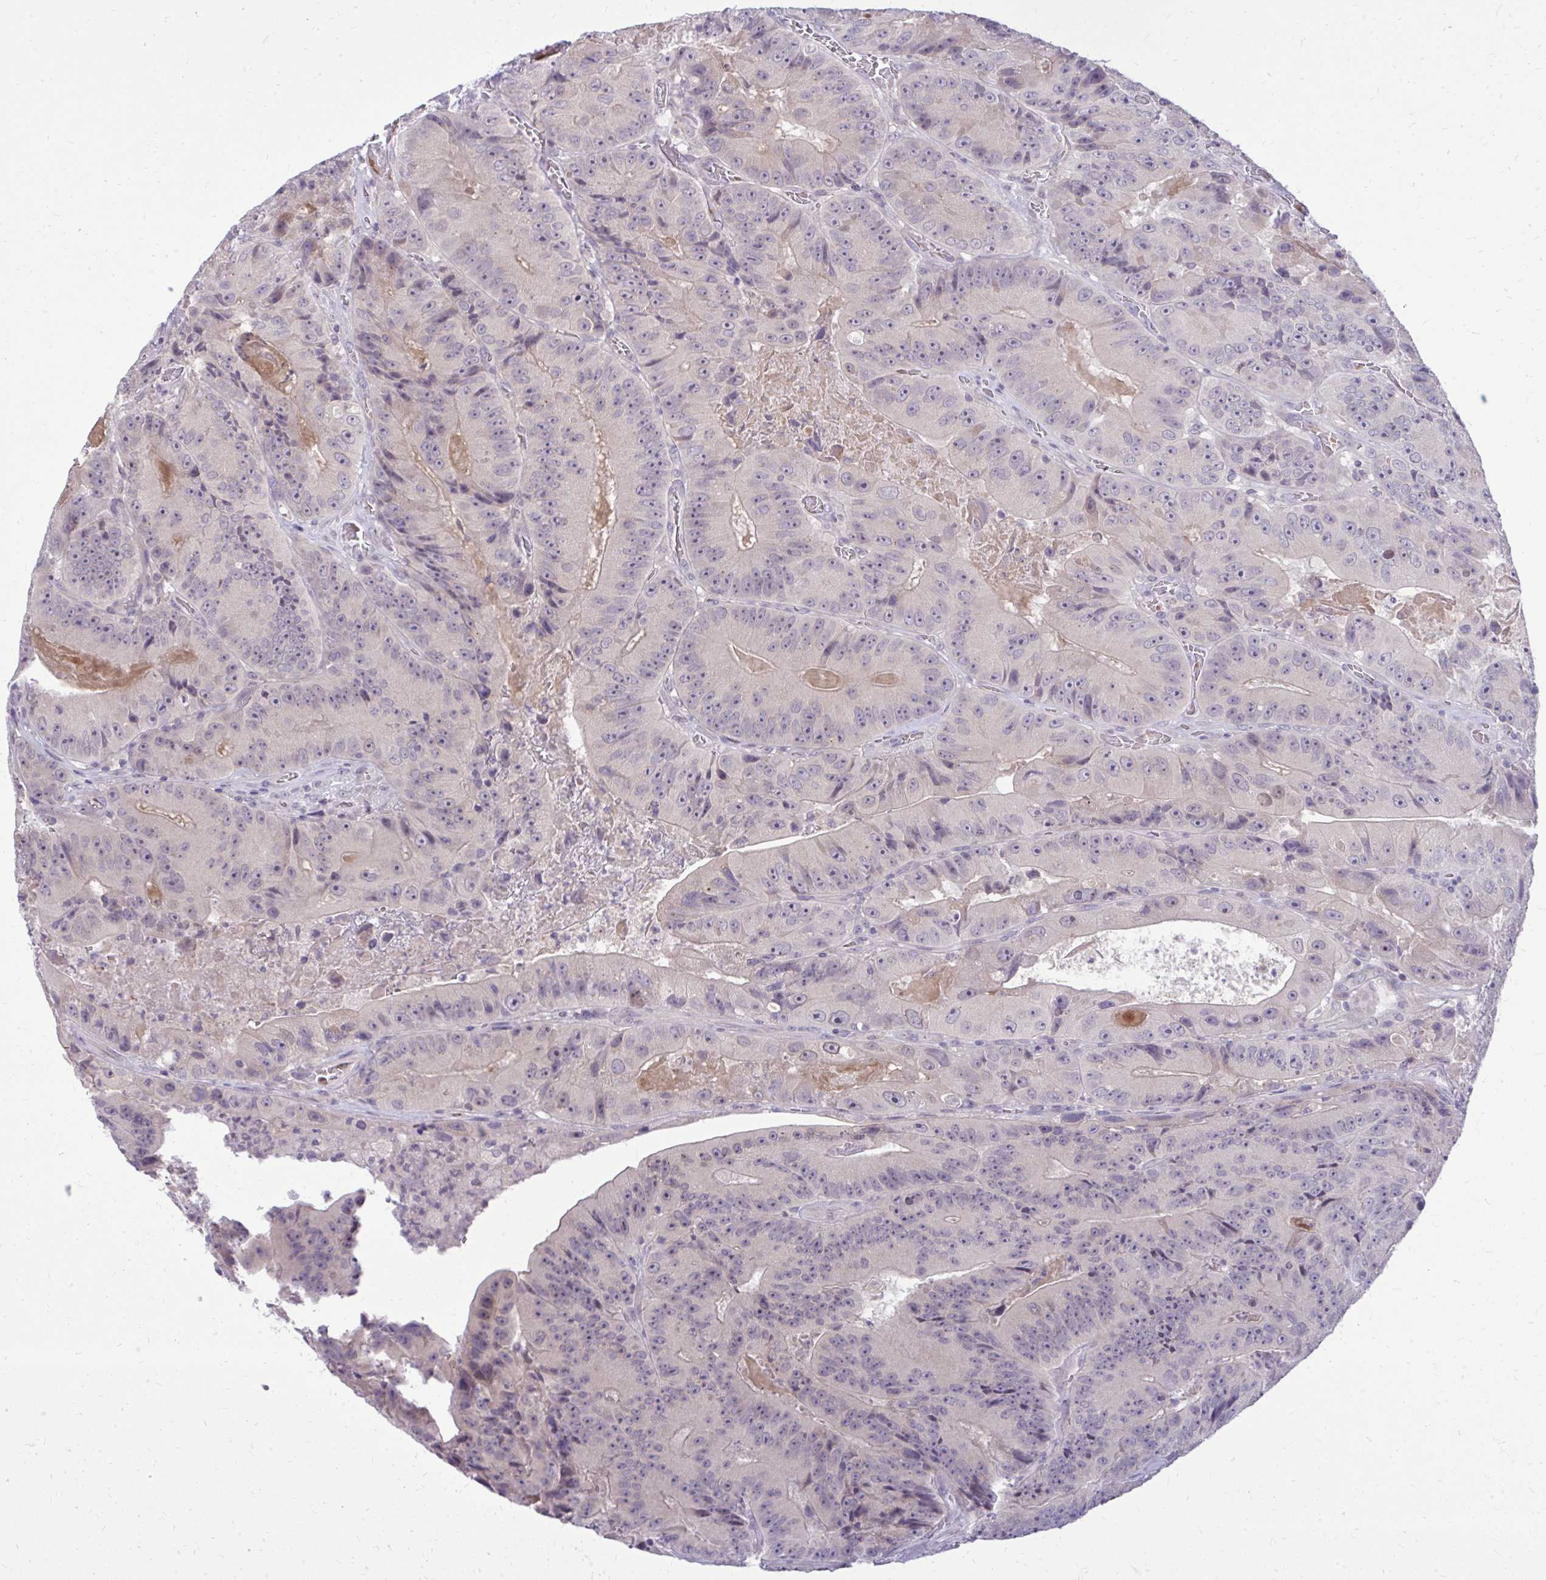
{"staining": {"intensity": "negative", "quantity": "none", "location": "none"}, "tissue": "colorectal cancer", "cell_type": "Tumor cells", "image_type": "cancer", "snomed": [{"axis": "morphology", "description": "Adenocarcinoma, NOS"}, {"axis": "topography", "description": "Colon"}], "caption": "An immunohistochemistry micrograph of colorectal adenocarcinoma is shown. There is no staining in tumor cells of colorectal adenocarcinoma.", "gene": "DPY19L1", "patient": {"sex": "female", "age": 86}}